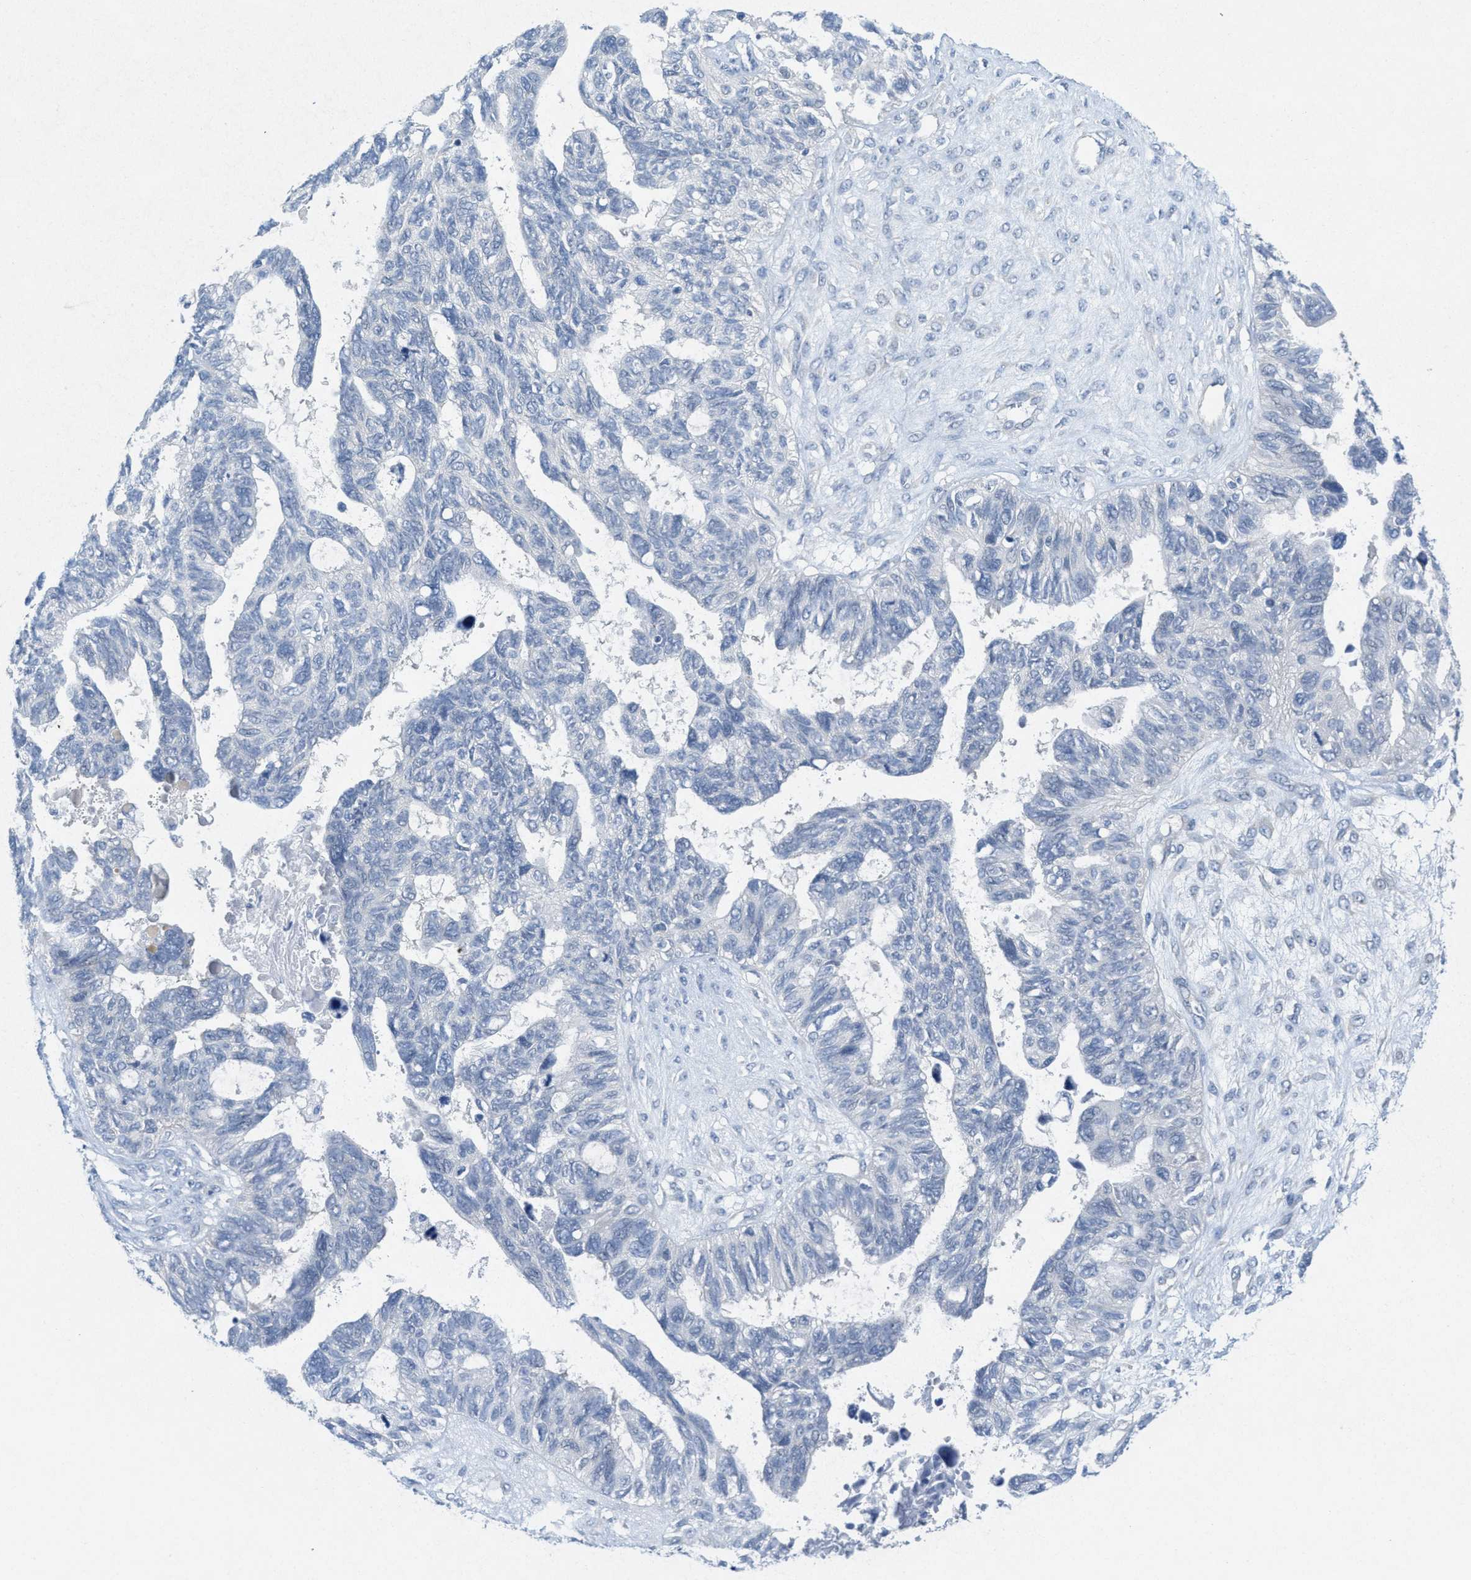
{"staining": {"intensity": "negative", "quantity": "none", "location": "none"}, "tissue": "ovarian cancer", "cell_type": "Tumor cells", "image_type": "cancer", "snomed": [{"axis": "morphology", "description": "Cystadenocarcinoma, serous, NOS"}, {"axis": "topography", "description": "Ovary"}], "caption": "Micrograph shows no significant protein expression in tumor cells of serous cystadenocarcinoma (ovarian).", "gene": "ZFYVE9", "patient": {"sex": "female", "age": 79}}